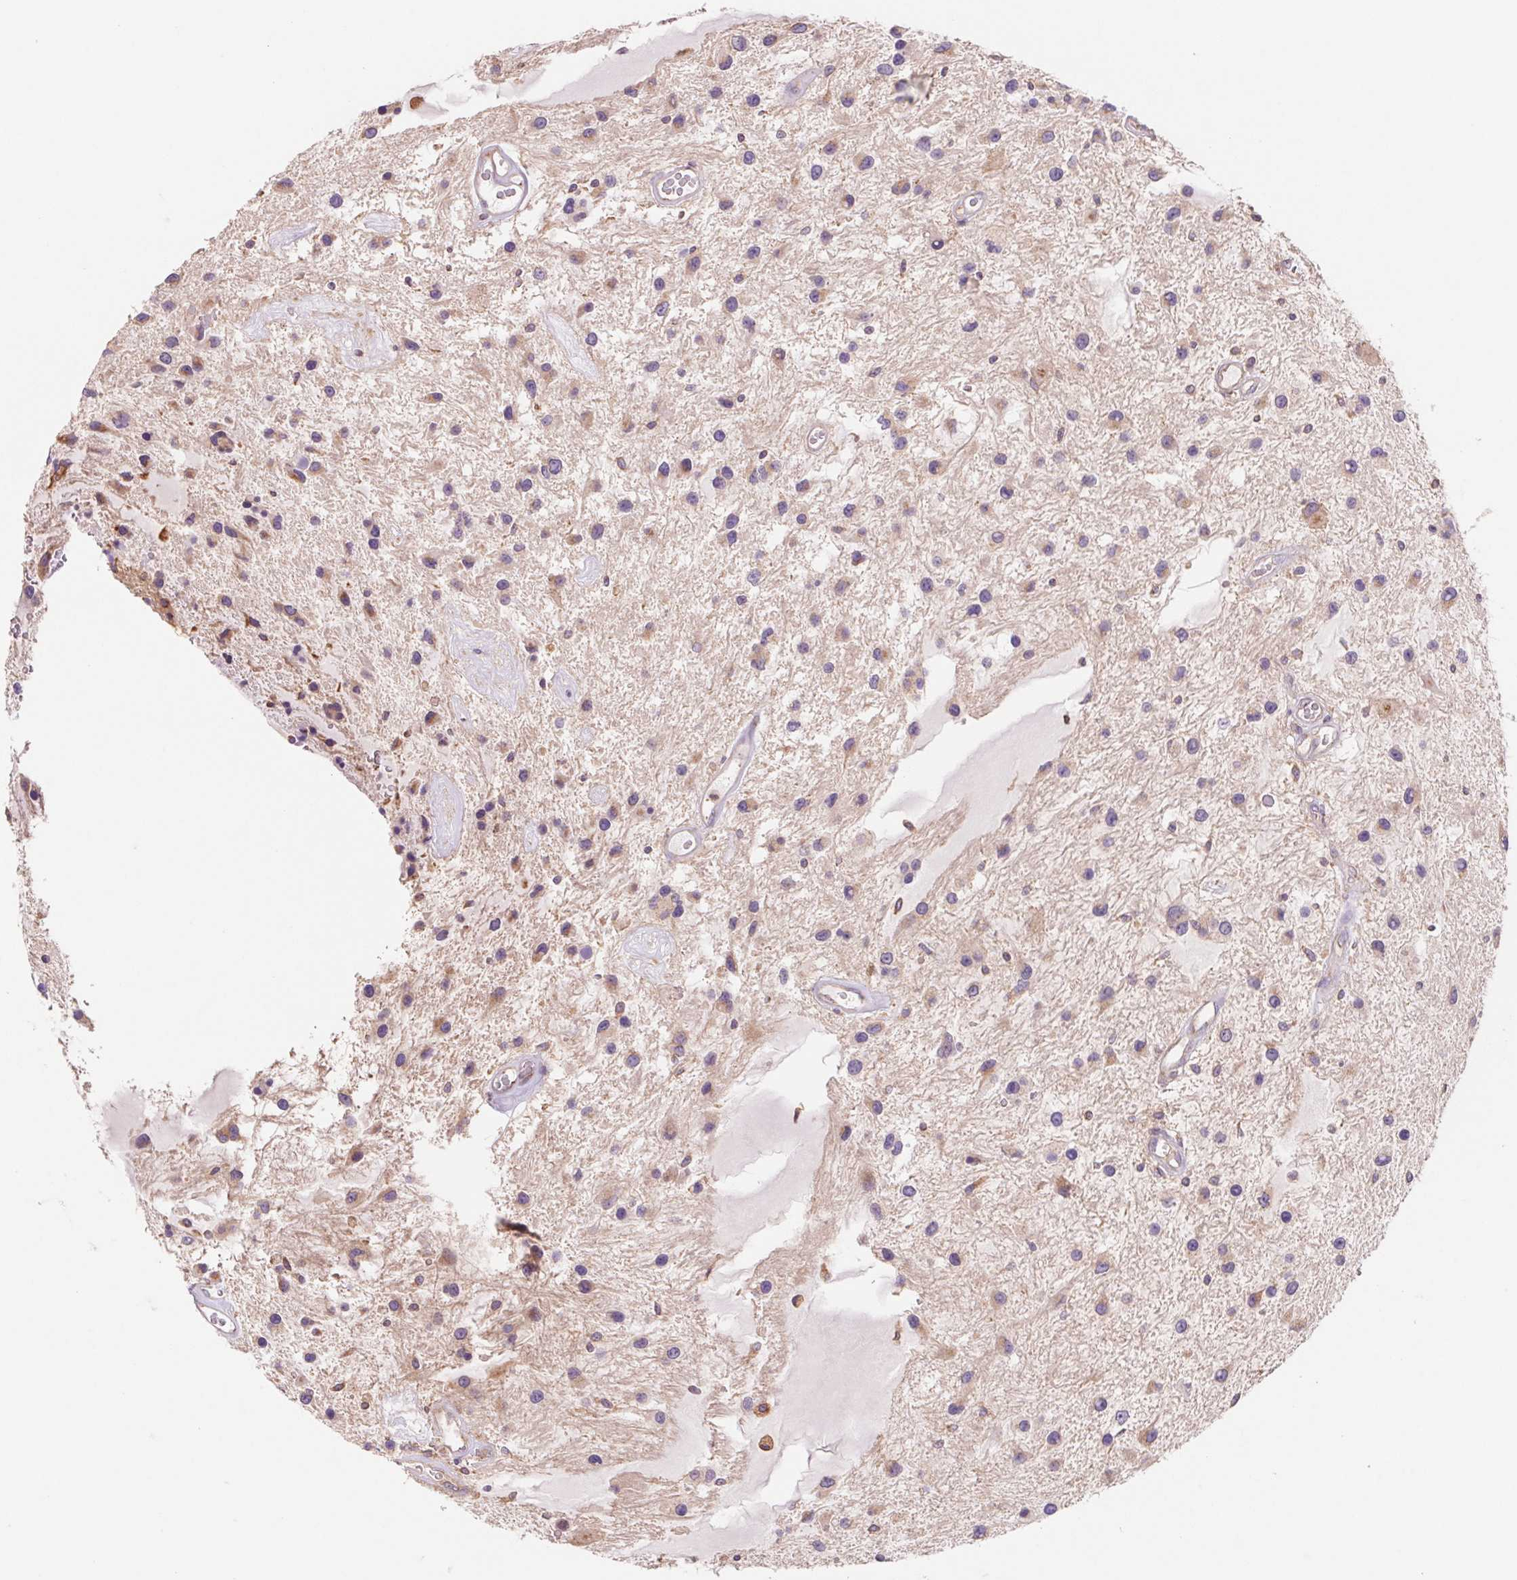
{"staining": {"intensity": "weak", "quantity": "25%-75%", "location": "cytoplasmic/membranous"}, "tissue": "glioma", "cell_type": "Tumor cells", "image_type": "cancer", "snomed": [{"axis": "morphology", "description": "Glioma, malignant, Low grade"}, {"axis": "topography", "description": "Cerebellum"}], "caption": "Immunohistochemical staining of human malignant glioma (low-grade) shows weak cytoplasmic/membranous protein positivity in approximately 25%-75% of tumor cells. The staining is performed using DAB (3,3'-diaminobenzidine) brown chromogen to label protein expression. The nuclei are counter-stained blue using hematoxylin.", "gene": "RAB1A", "patient": {"sex": "female", "age": 14}}